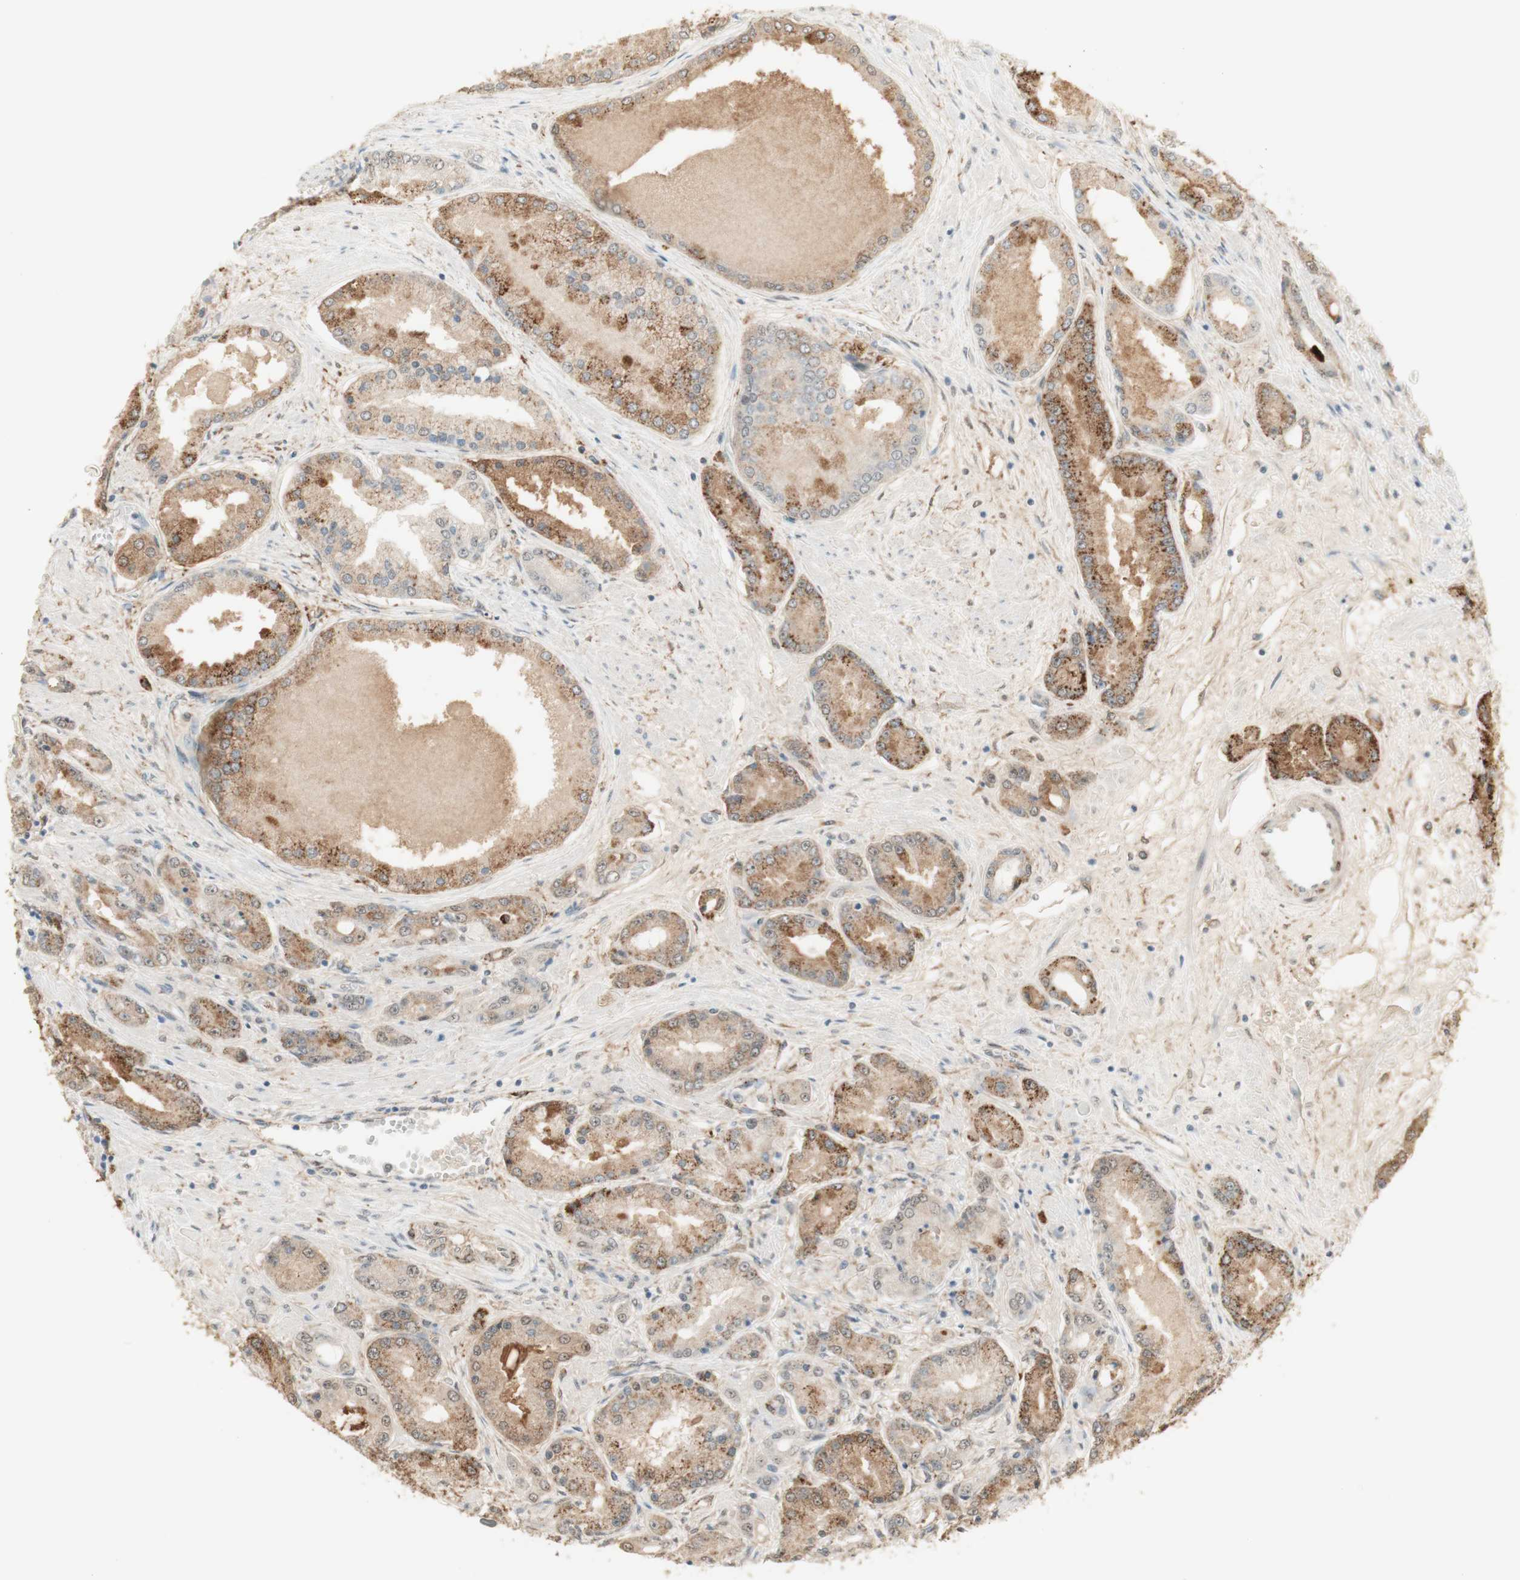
{"staining": {"intensity": "moderate", "quantity": "25%-75%", "location": "cytoplasmic/membranous"}, "tissue": "prostate cancer", "cell_type": "Tumor cells", "image_type": "cancer", "snomed": [{"axis": "morphology", "description": "Adenocarcinoma, High grade"}, {"axis": "topography", "description": "Prostate"}], "caption": "The image demonstrates a brown stain indicating the presence of a protein in the cytoplasmic/membranous of tumor cells in high-grade adenocarcinoma (prostate).", "gene": "MUC3A", "patient": {"sex": "male", "age": 59}}